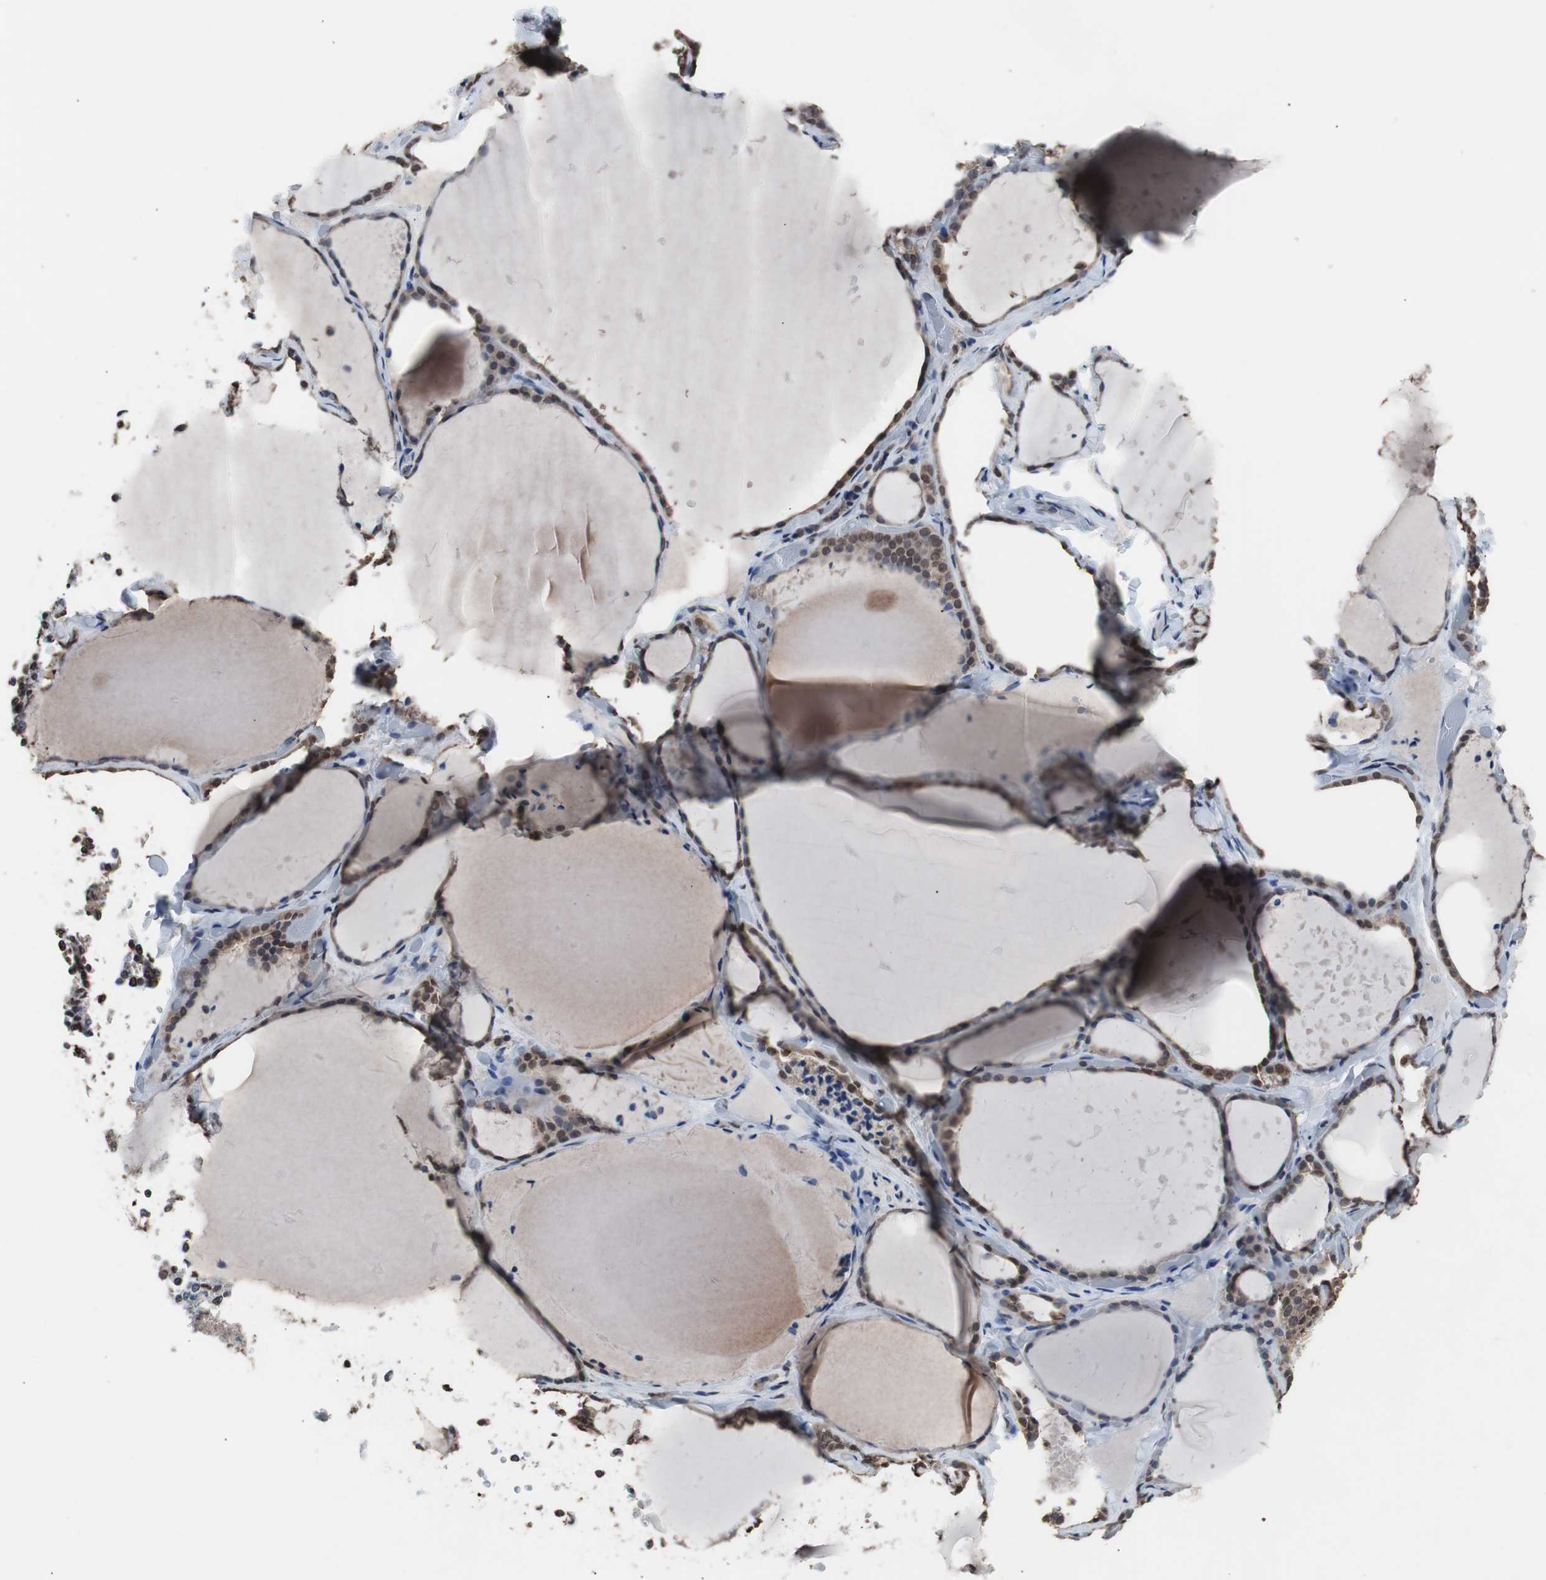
{"staining": {"intensity": "weak", "quantity": "25%-75%", "location": "cytoplasmic/membranous"}, "tissue": "thyroid gland", "cell_type": "Glandular cells", "image_type": "normal", "snomed": [{"axis": "morphology", "description": "Normal tissue, NOS"}, {"axis": "topography", "description": "Thyroid gland"}], "caption": "IHC of normal thyroid gland reveals low levels of weak cytoplasmic/membranous staining in approximately 25%-75% of glandular cells. The staining is performed using DAB (3,3'-diaminobenzidine) brown chromogen to label protein expression. The nuclei are counter-stained blue using hematoxylin.", "gene": "MED27", "patient": {"sex": "female", "age": 22}}